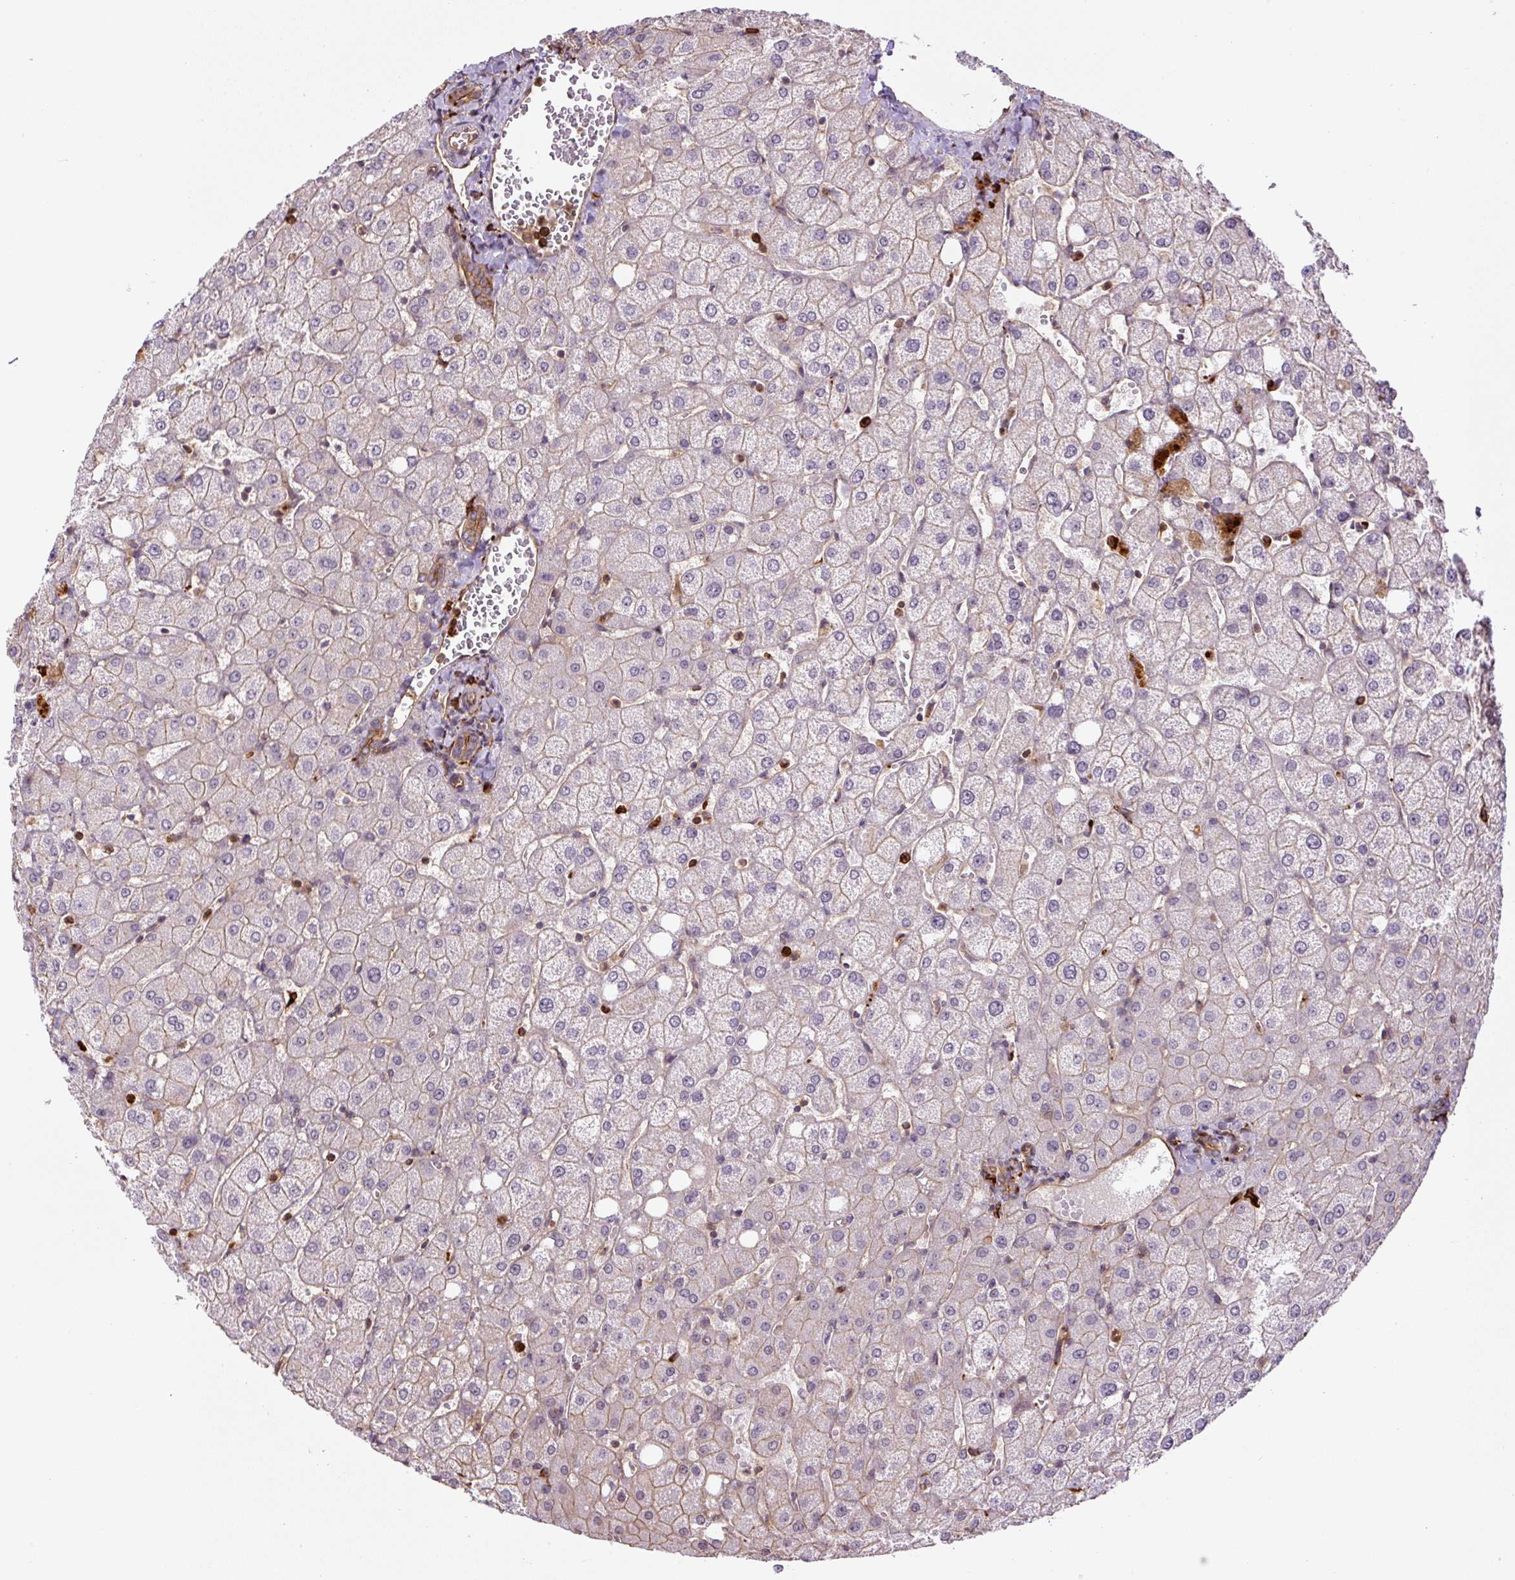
{"staining": {"intensity": "moderate", "quantity": ">75%", "location": "cytoplasmic/membranous"}, "tissue": "liver", "cell_type": "Cholangiocytes", "image_type": "normal", "snomed": [{"axis": "morphology", "description": "Normal tissue, NOS"}, {"axis": "topography", "description": "Liver"}], "caption": "A brown stain shows moderate cytoplasmic/membranous staining of a protein in cholangiocytes of benign liver.", "gene": "B3GALT5", "patient": {"sex": "female", "age": 54}}